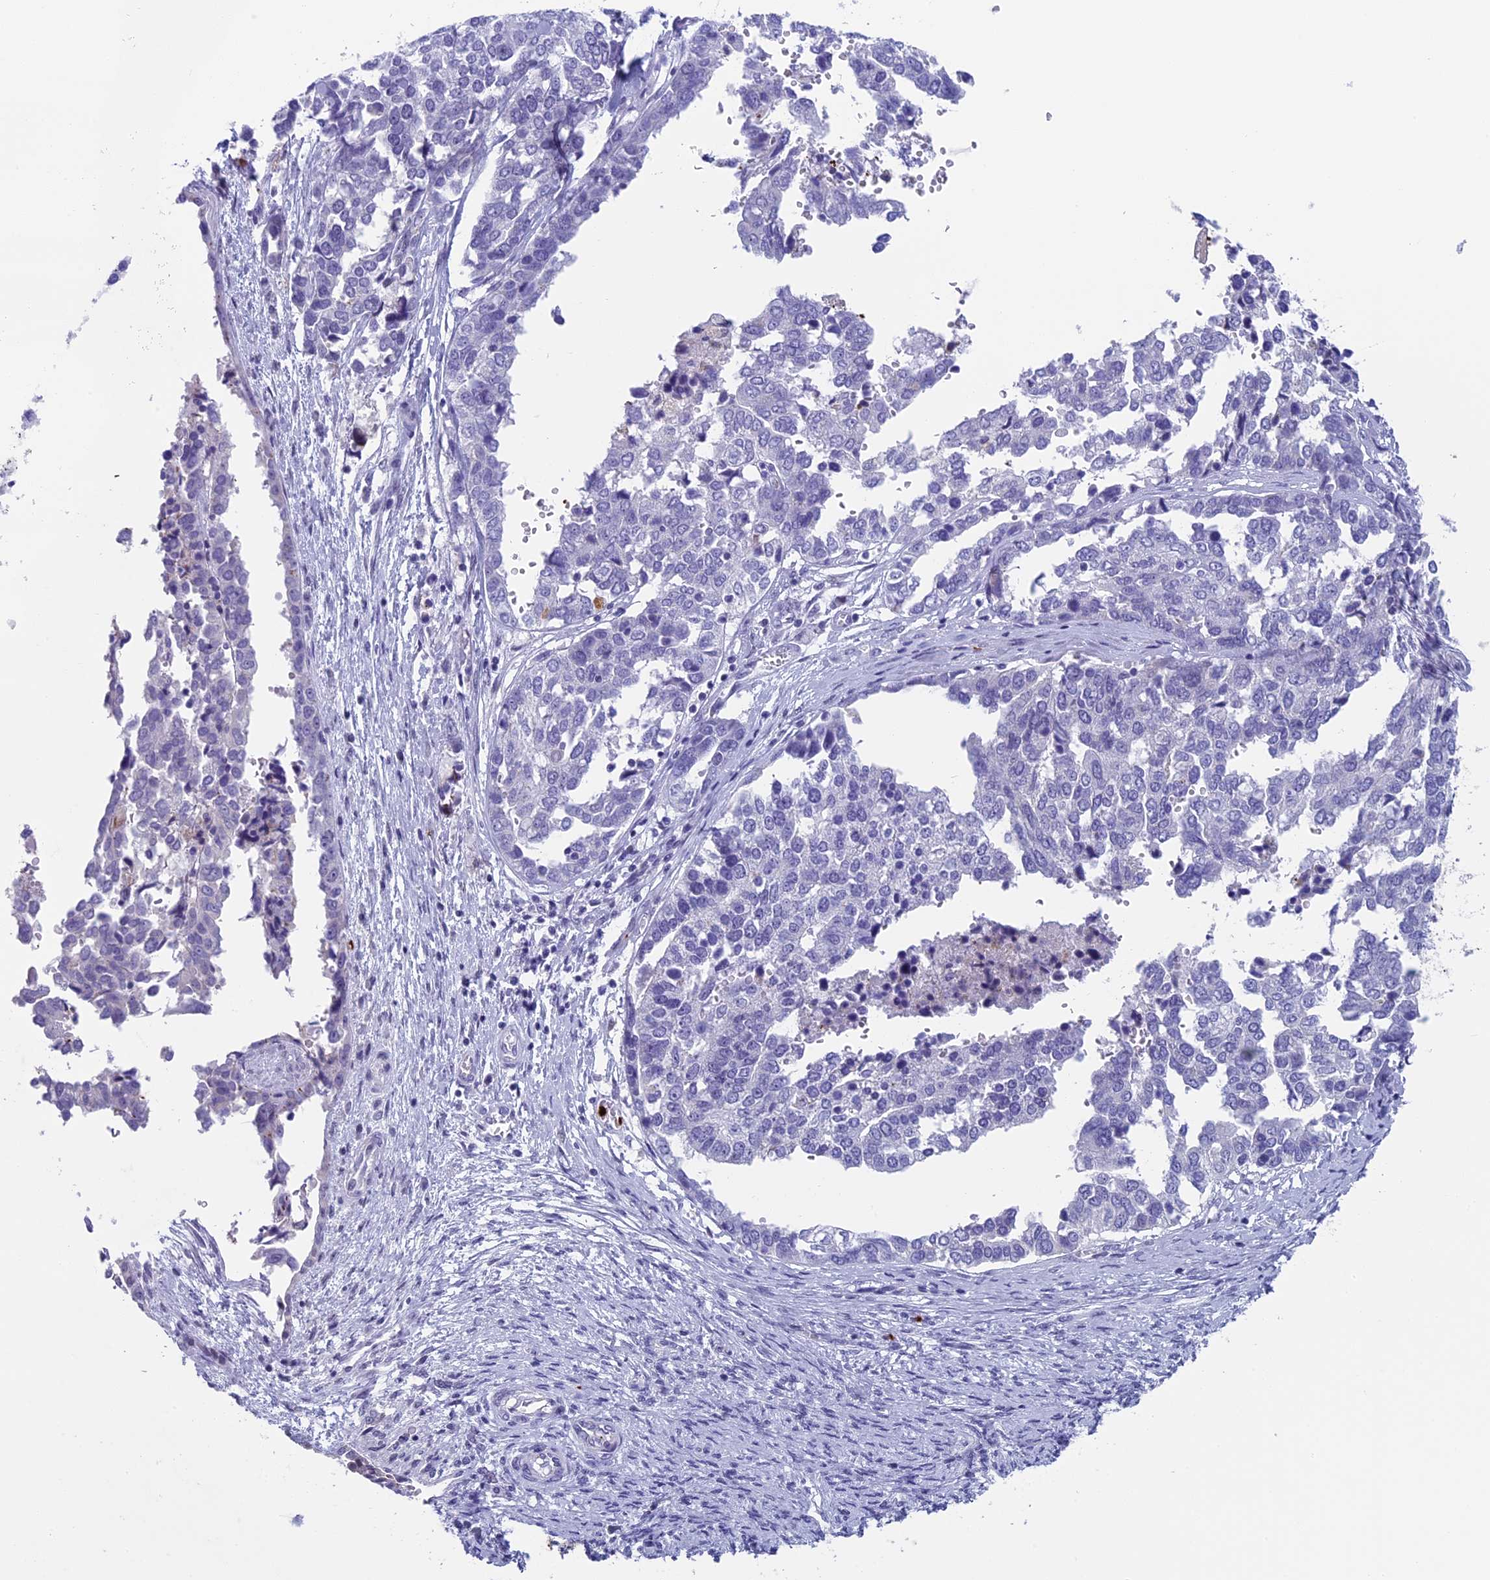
{"staining": {"intensity": "negative", "quantity": "none", "location": "none"}, "tissue": "ovarian cancer", "cell_type": "Tumor cells", "image_type": "cancer", "snomed": [{"axis": "morphology", "description": "Cystadenocarcinoma, serous, NOS"}, {"axis": "topography", "description": "Ovary"}], "caption": "Ovarian cancer (serous cystadenocarcinoma) was stained to show a protein in brown. There is no significant expression in tumor cells. (DAB (3,3'-diaminobenzidine) immunohistochemistry, high magnification).", "gene": "AIFM2", "patient": {"sex": "female", "age": 44}}